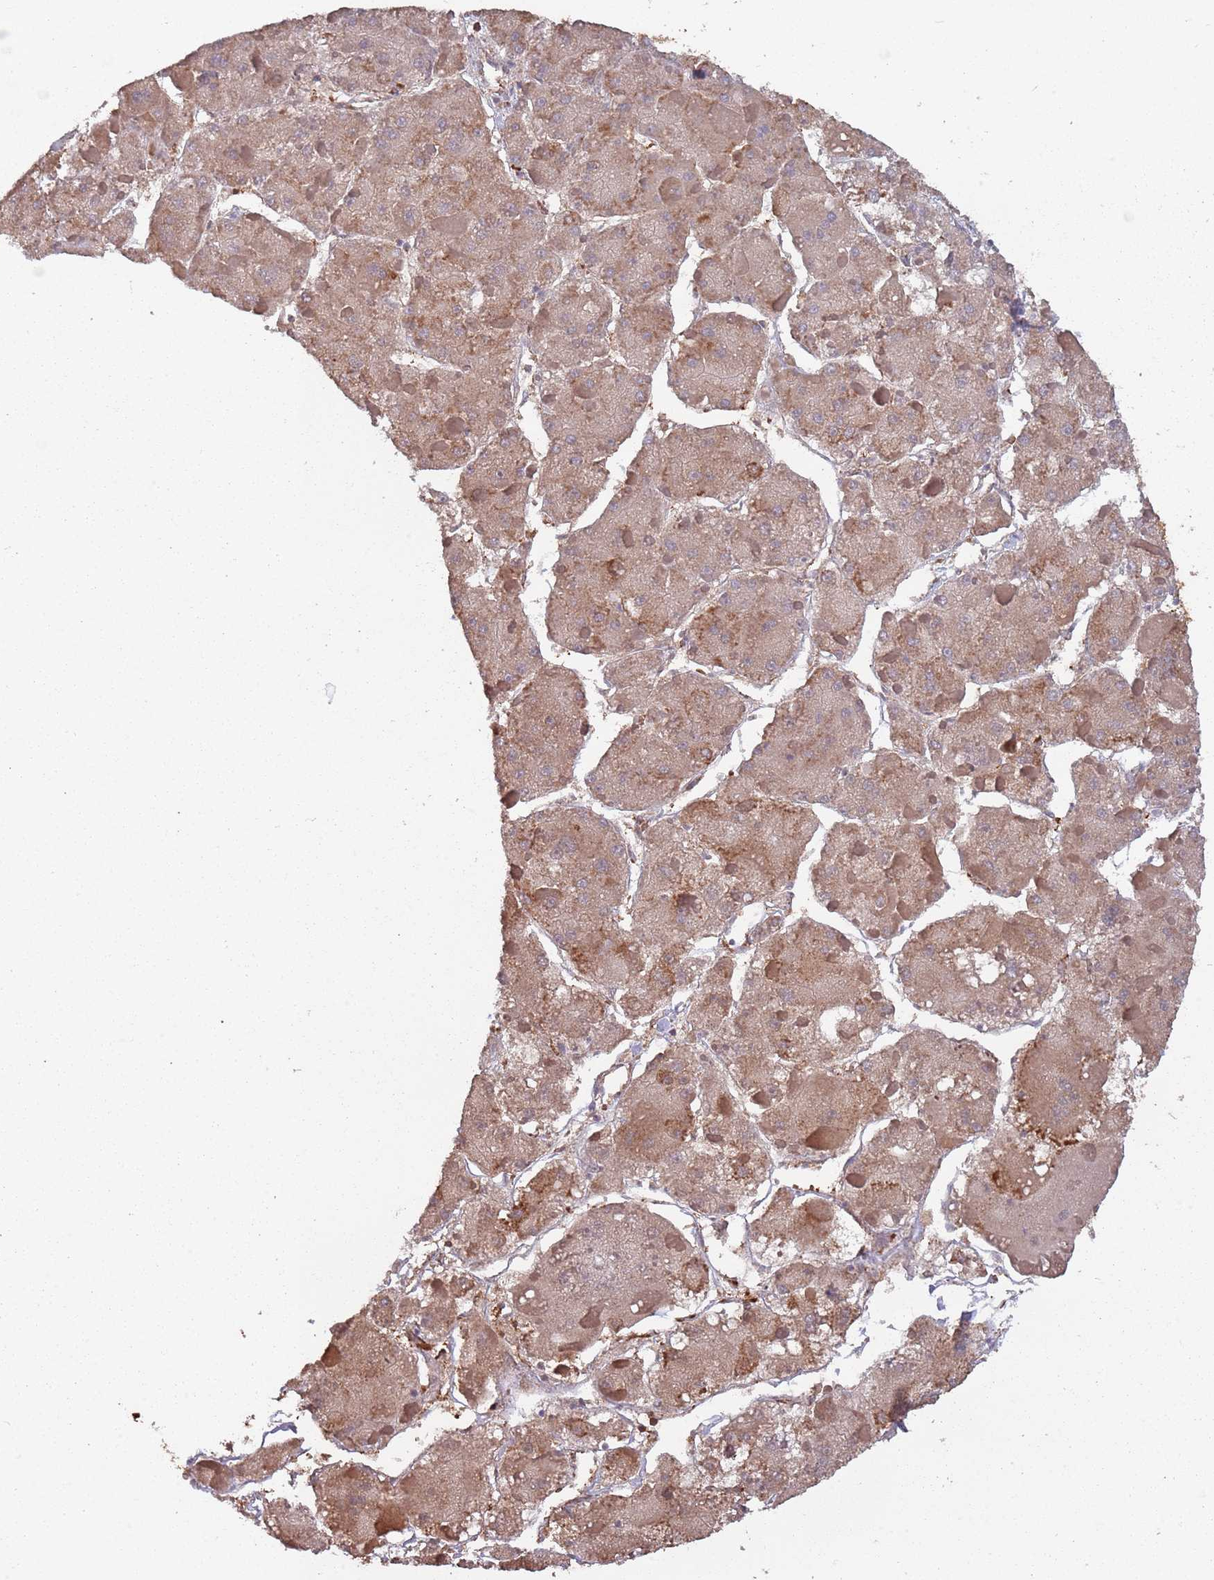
{"staining": {"intensity": "moderate", "quantity": ">75%", "location": "cytoplasmic/membranous"}, "tissue": "liver cancer", "cell_type": "Tumor cells", "image_type": "cancer", "snomed": [{"axis": "morphology", "description": "Carcinoma, Hepatocellular, NOS"}, {"axis": "topography", "description": "Liver"}], "caption": "Immunohistochemistry photomicrograph of liver cancer stained for a protein (brown), which demonstrates medium levels of moderate cytoplasmic/membranous staining in about >75% of tumor cells.", "gene": "COG4", "patient": {"sex": "female", "age": 73}}